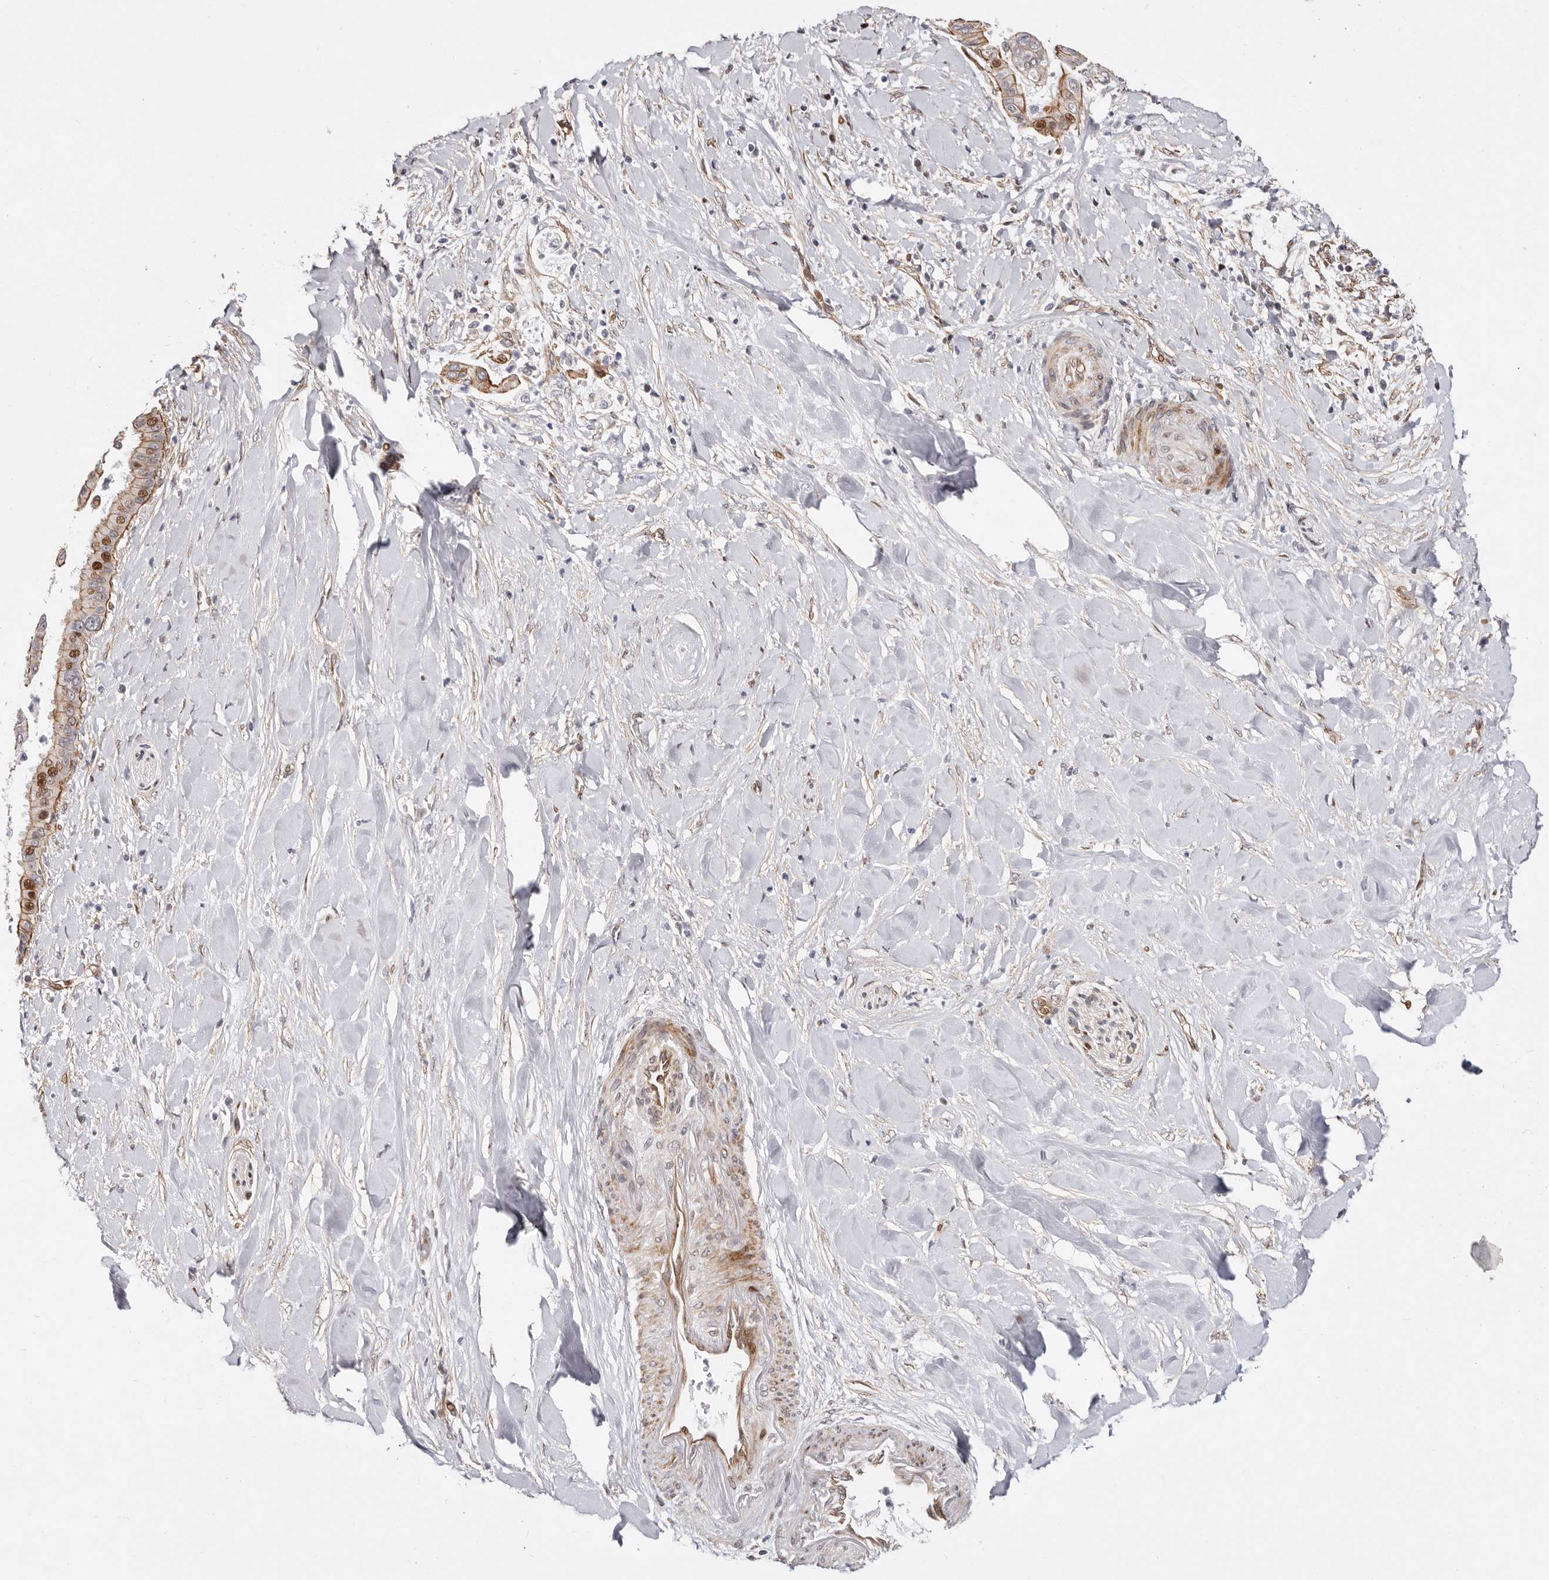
{"staining": {"intensity": "moderate", "quantity": ">75%", "location": "cytoplasmic/membranous,nuclear"}, "tissue": "liver cancer", "cell_type": "Tumor cells", "image_type": "cancer", "snomed": [{"axis": "morphology", "description": "Cholangiocarcinoma"}, {"axis": "topography", "description": "Liver"}], "caption": "This image shows immunohistochemistry (IHC) staining of human liver cholangiocarcinoma, with medium moderate cytoplasmic/membranous and nuclear positivity in approximately >75% of tumor cells.", "gene": "EPHX3", "patient": {"sex": "female", "age": 54}}